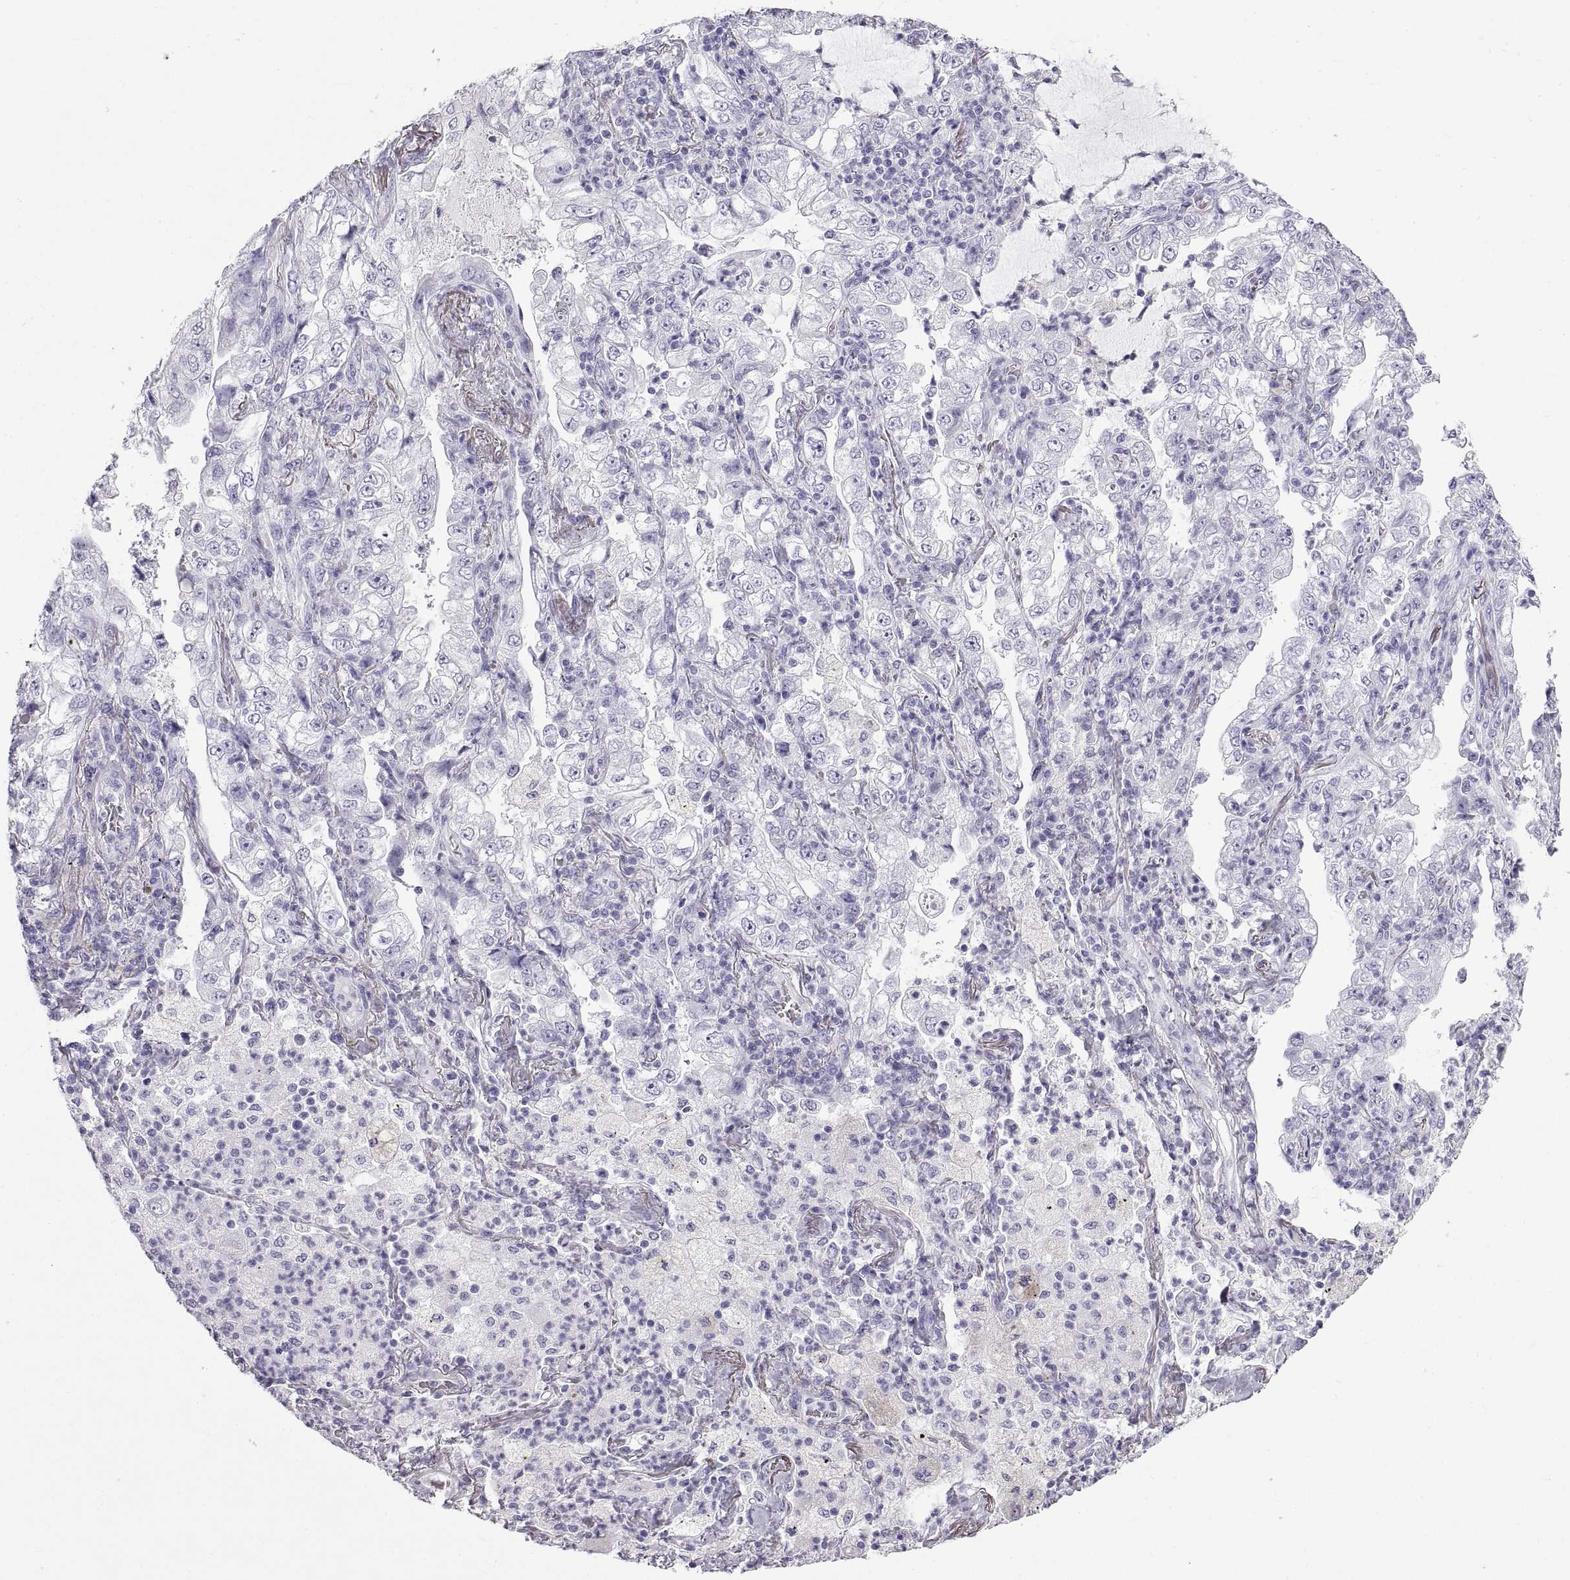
{"staining": {"intensity": "negative", "quantity": "none", "location": "none"}, "tissue": "lung cancer", "cell_type": "Tumor cells", "image_type": "cancer", "snomed": [{"axis": "morphology", "description": "Adenocarcinoma, NOS"}, {"axis": "topography", "description": "Lung"}], "caption": "Lung cancer (adenocarcinoma) was stained to show a protein in brown. There is no significant staining in tumor cells. (Brightfield microscopy of DAB immunohistochemistry at high magnification).", "gene": "RLBP1", "patient": {"sex": "female", "age": 73}}